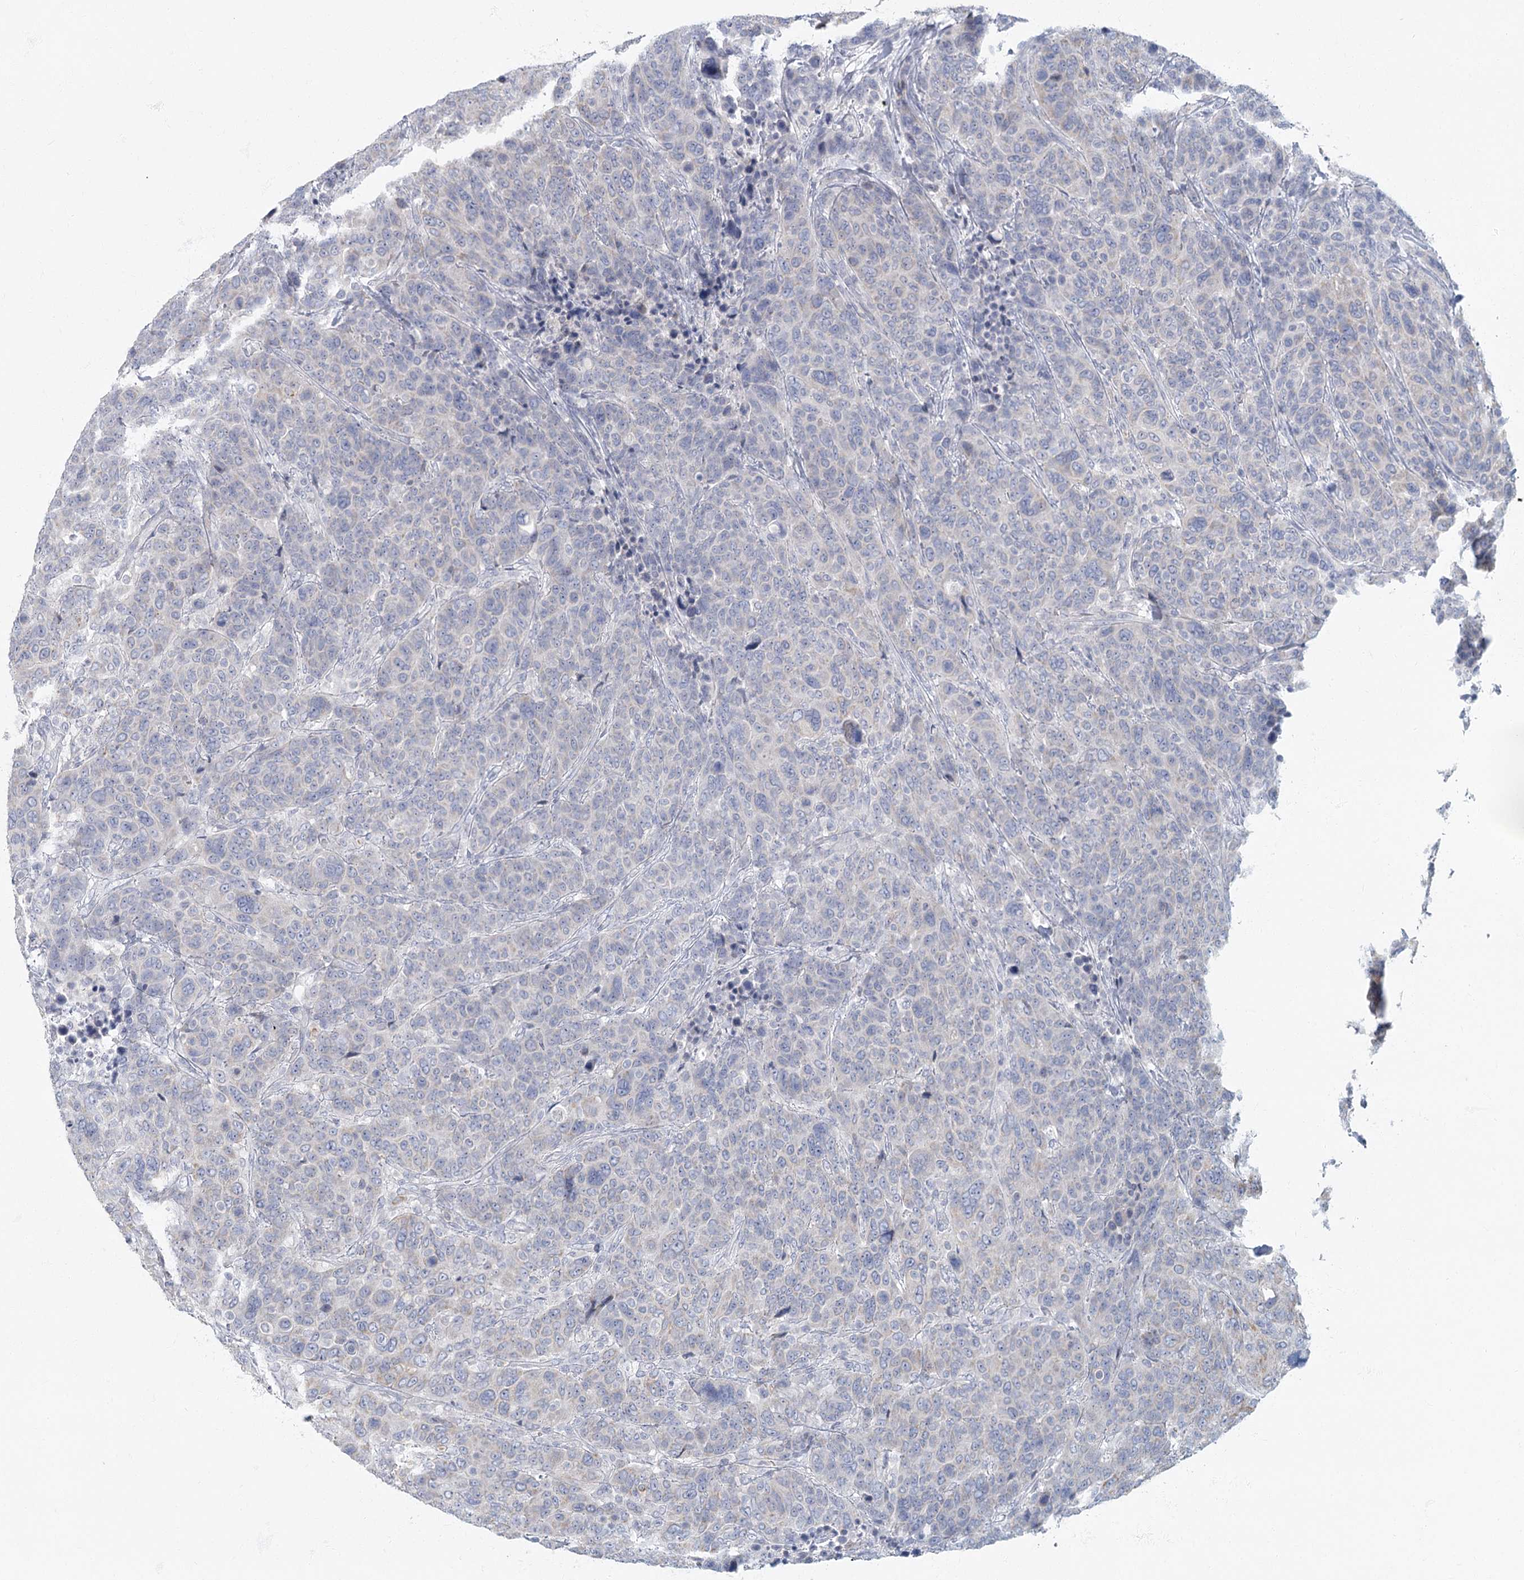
{"staining": {"intensity": "negative", "quantity": "none", "location": "none"}, "tissue": "breast cancer", "cell_type": "Tumor cells", "image_type": "cancer", "snomed": [{"axis": "morphology", "description": "Duct carcinoma"}, {"axis": "topography", "description": "Breast"}], "caption": "A high-resolution histopathology image shows IHC staining of breast invasive ductal carcinoma, which shows no significant staining in tumor cells. (DAB immunohistochemistry with hematoxylin counter stain).", "gene": "FAM110C", "patient": {"sex": "female", "age": 37}}